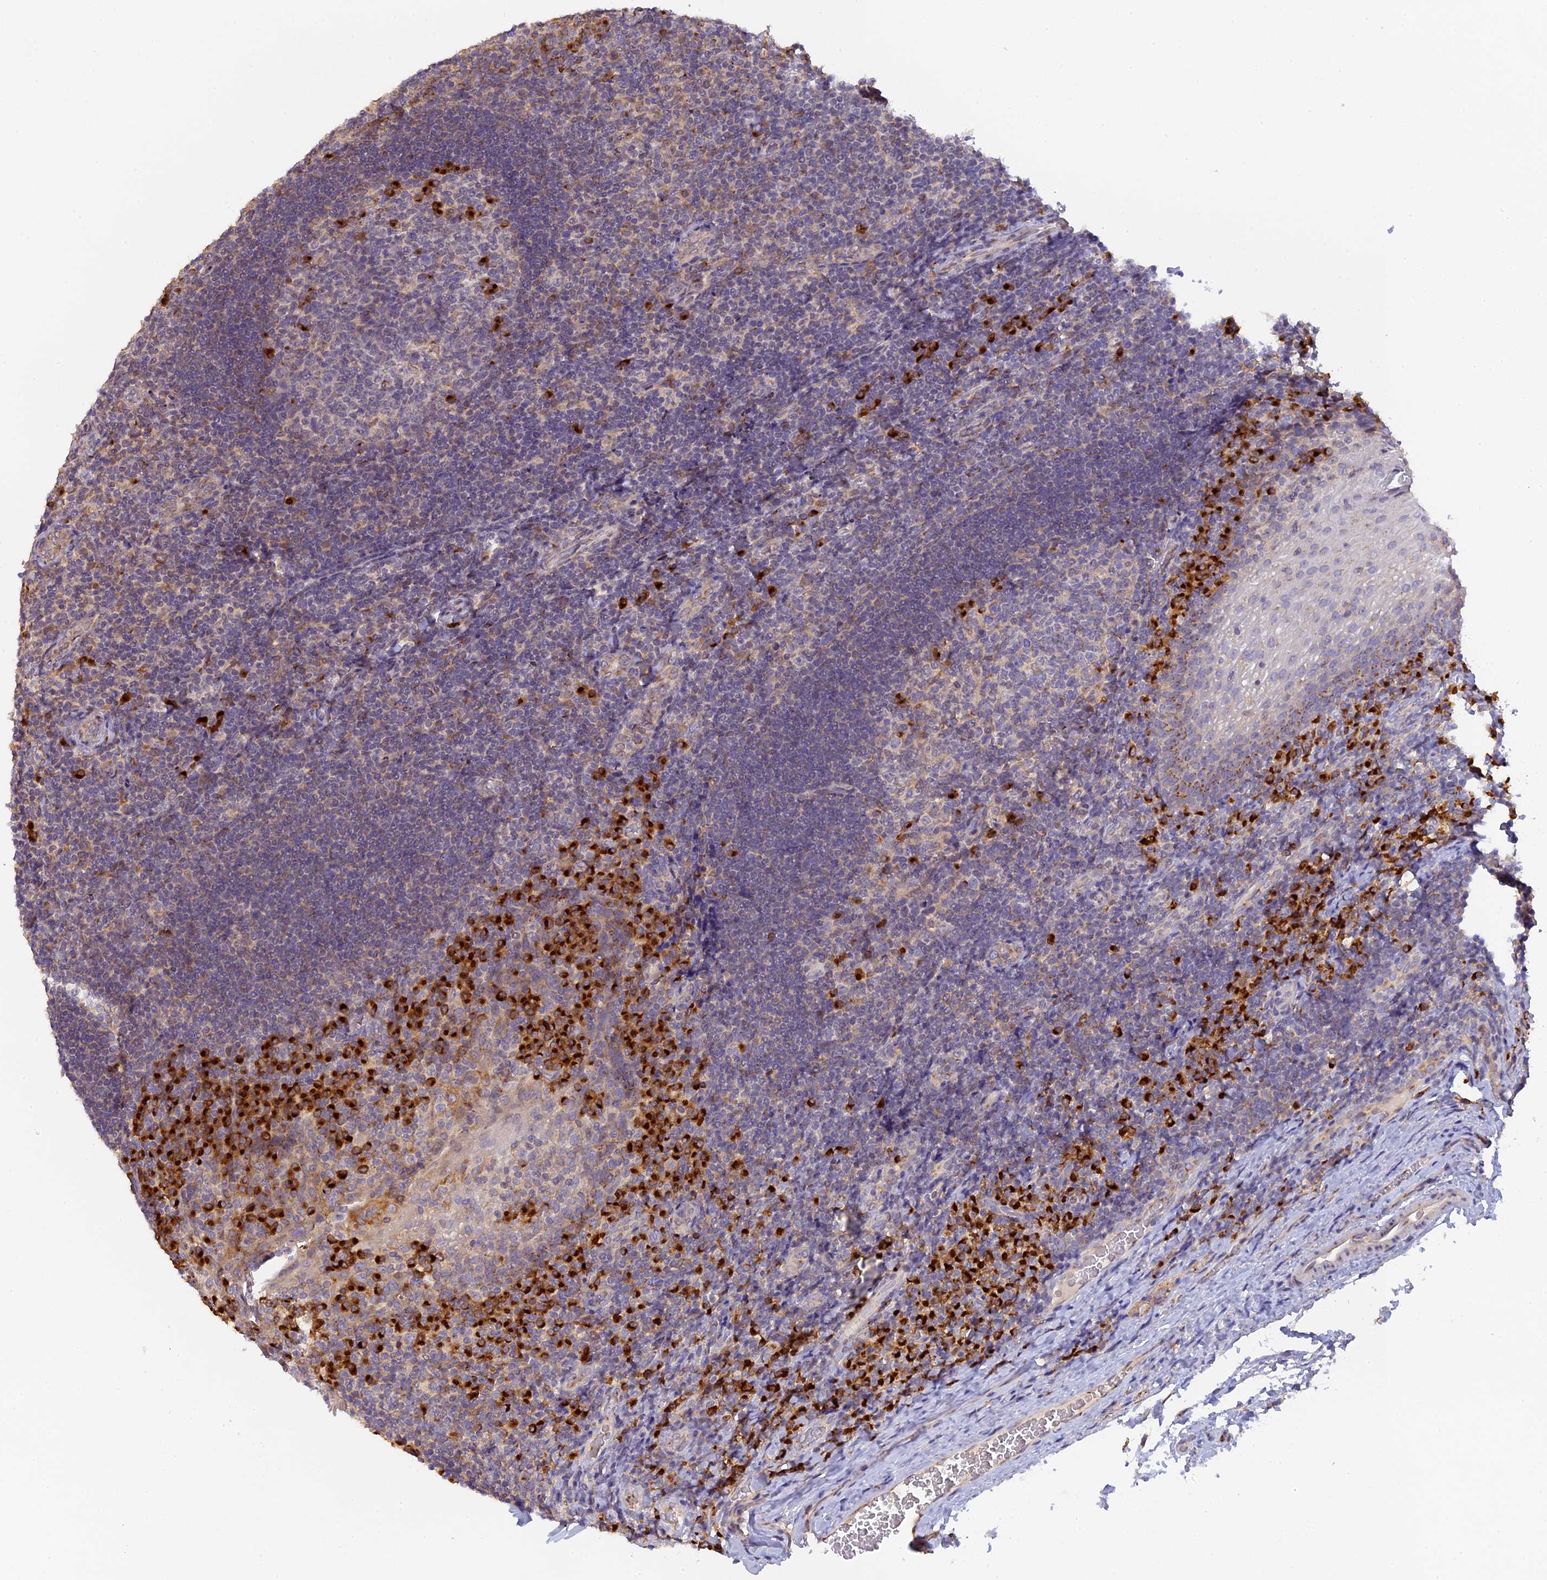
{"staining": {"intensity": "strong", "quantity": "<25%", "location": "cytoplasmic/membranous"}, "tissue": "tonsil", "cell_type": "Germinal center cells", "image_type": "normal", "snomed": [{"axis": "morphology", "description": "Normal tissue, NOS"}, {"axis": "topography", "description": "Tonsil"}], "caption": "DAB immunohistochemical staining of benign human tonsil demonstrates strong cytoplasmic/membranous protein positivity in about <25% of germinal center cells.", "gene": "SNX17", "patient": {"sex": "male", "age": 17}}